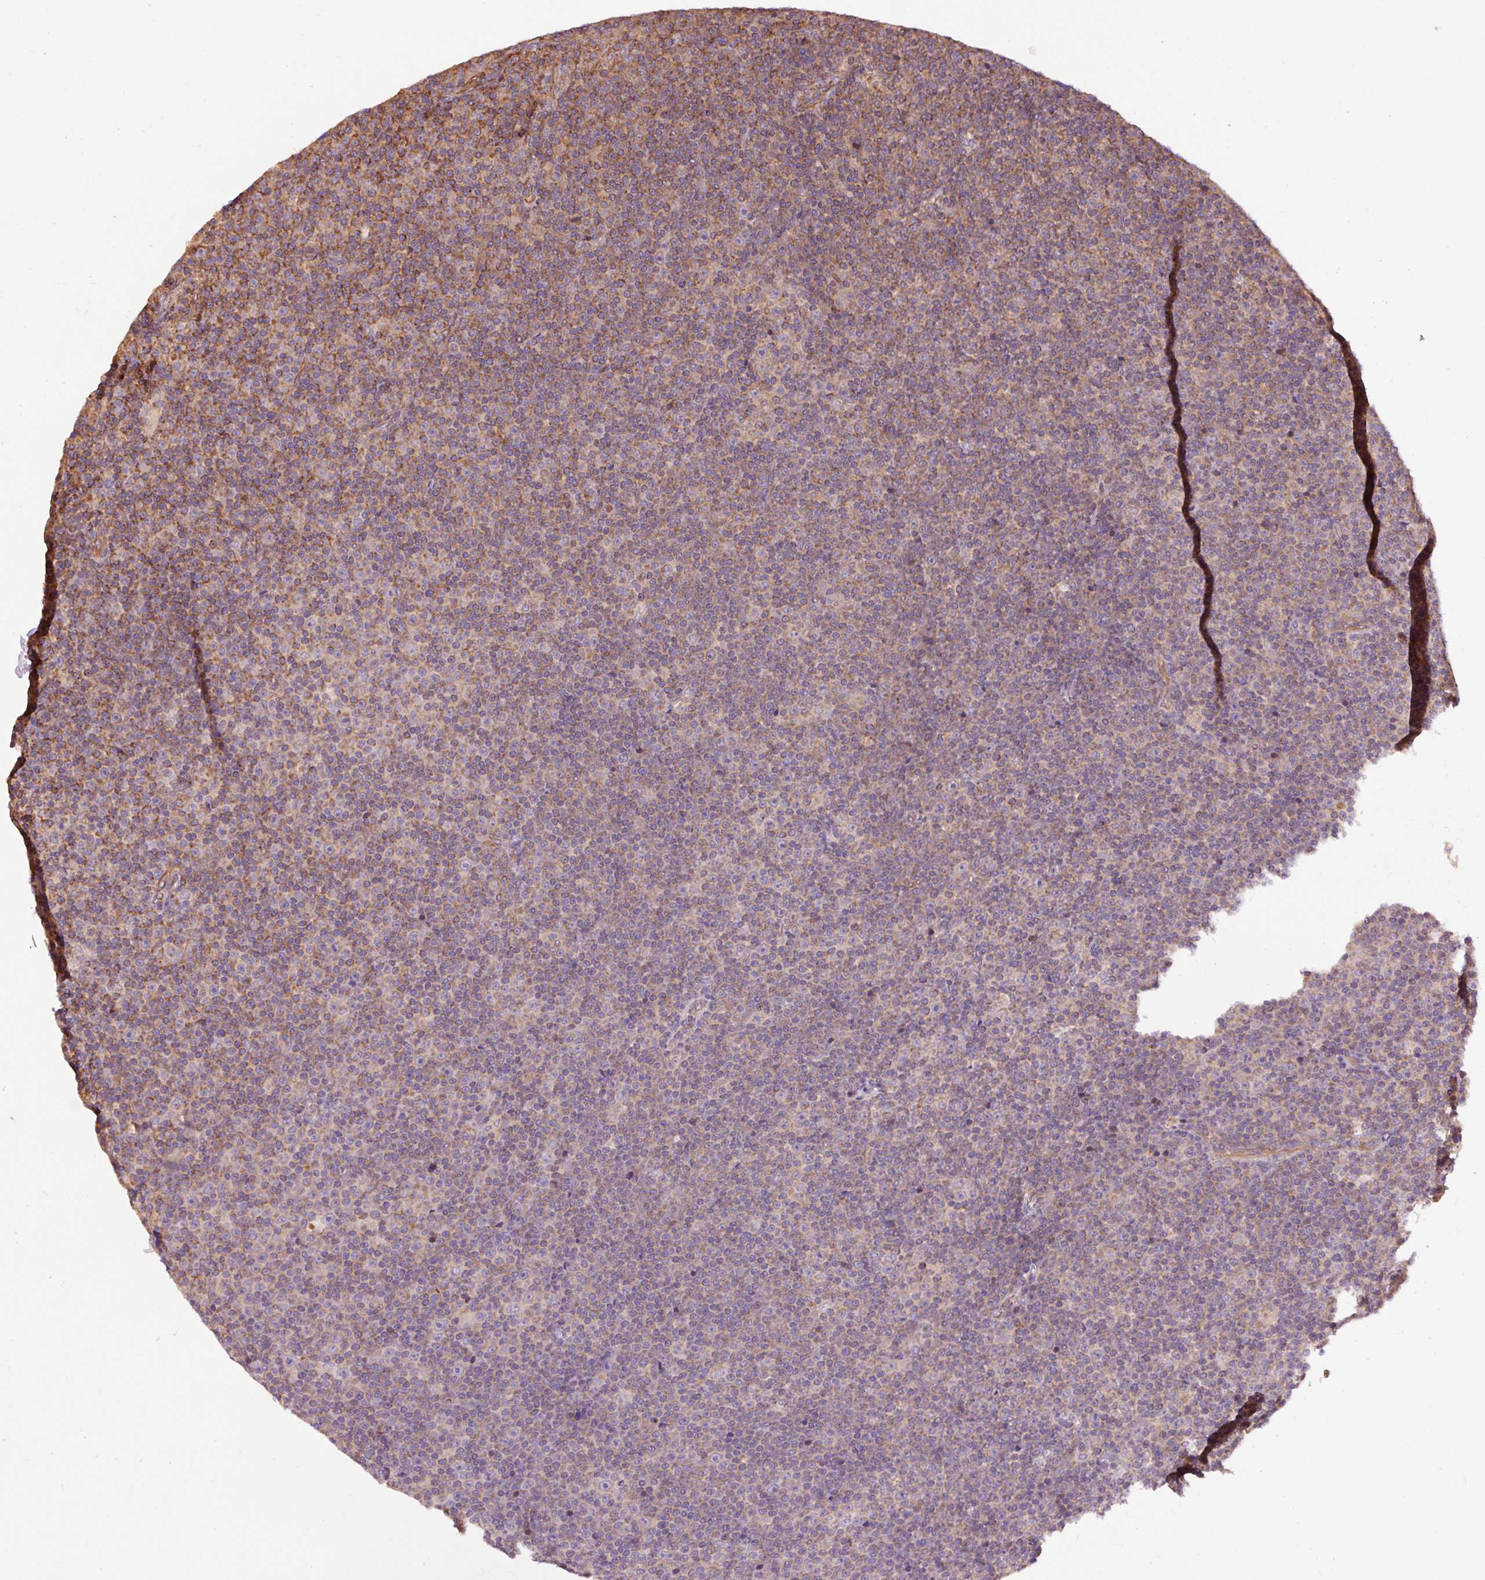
{"staining": {"intensity": "negative", "quantity": "none", "location": "none"}, "tissue": "lymphoma", "cell_type": "Tumor cells", "image_type": "cancer", "snomed": [{"axis": "morphology", "description": "Malignant lymphoma, non-Hodgkin's type, Low grade"}, {"axis": "topography", "description": "Lymph node"}], "caption": "Immunohistochemistry photomicrograph of neoplastic tissue: malignant lymphoma, non-Hodgkin's type (low-grade) stained with DAB (3,3'-diaminobenzidine) exhibits no significant protein positivity in tumor cells.", "gene": "PCK2", "patient": {"sex": "female", "age": 67}}